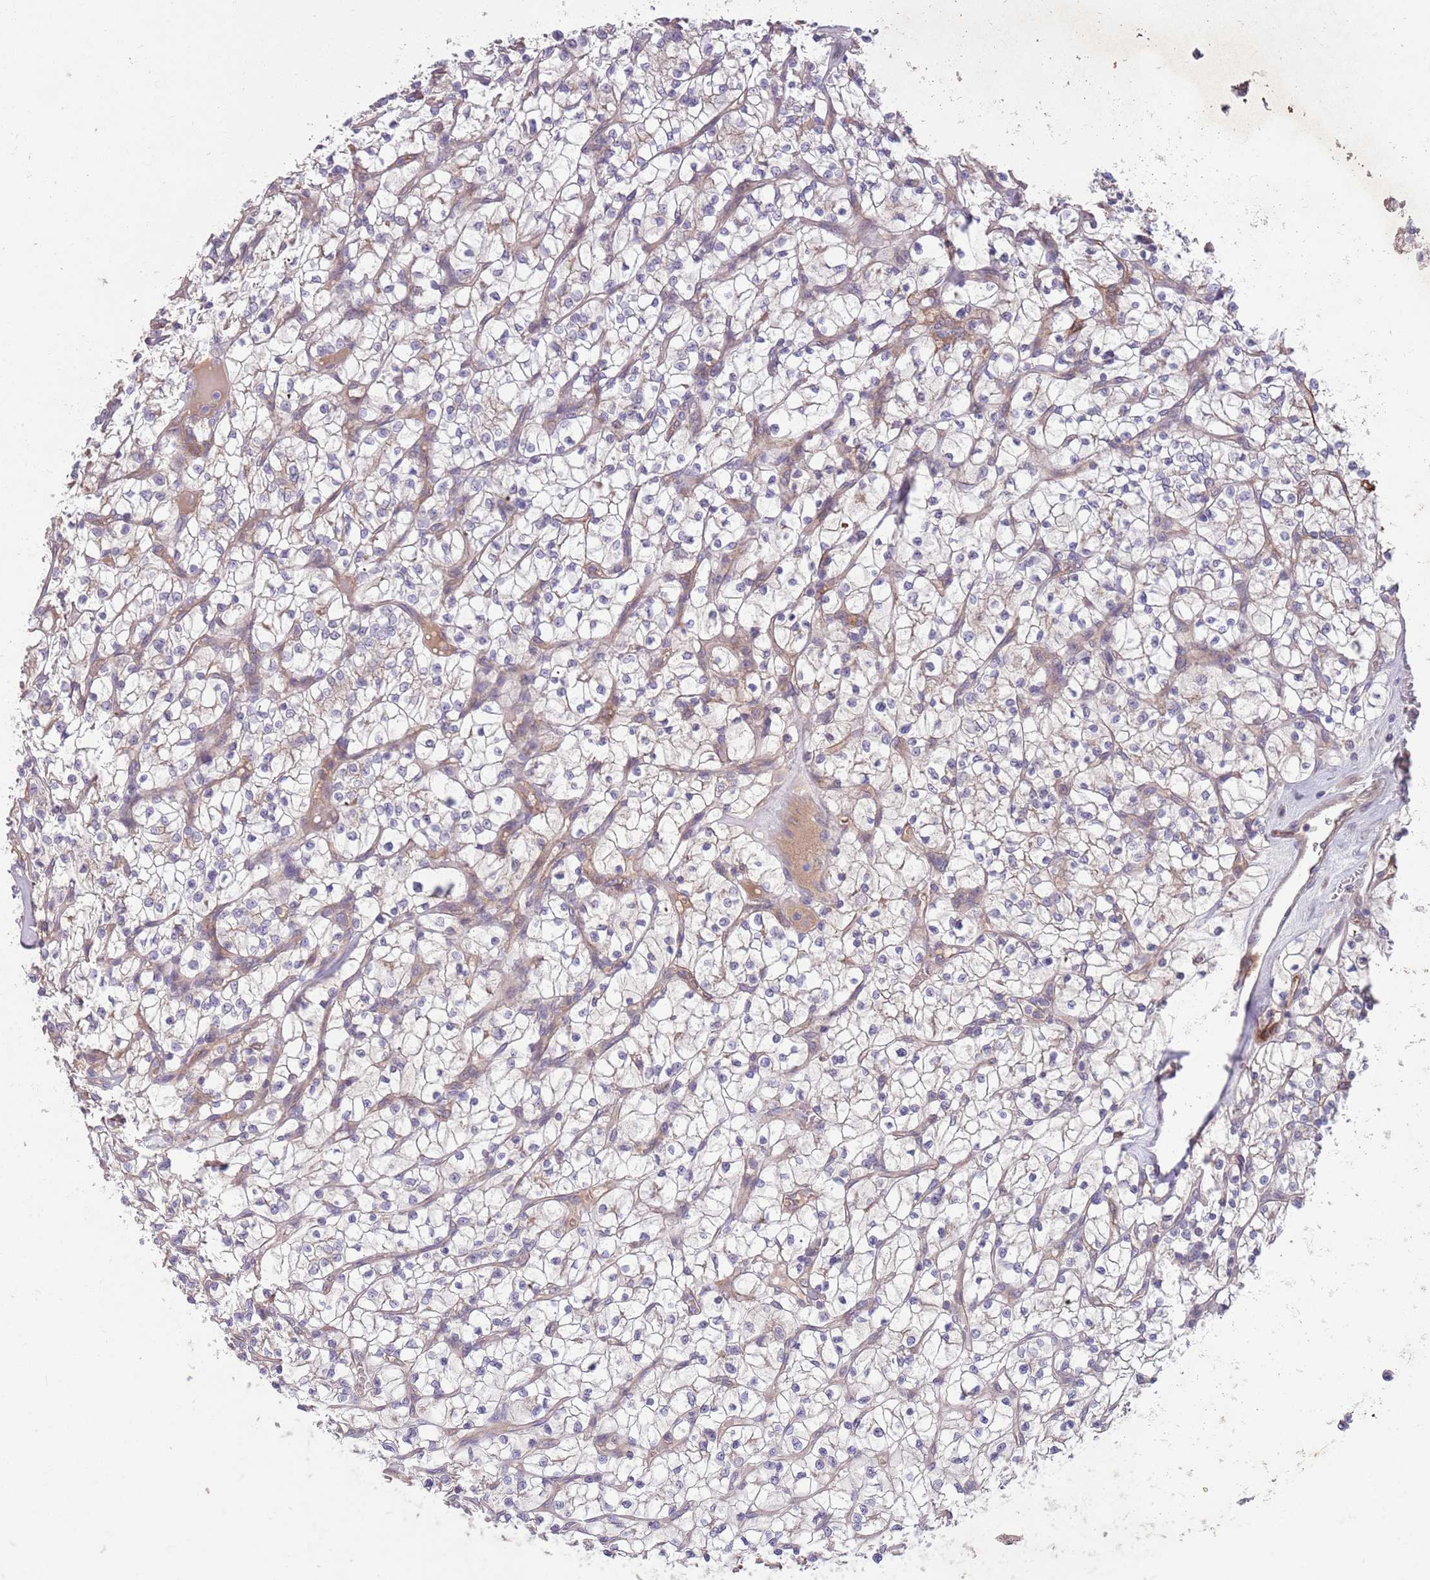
{"staining": {"intensity": "weak", "quantity": "<25%", "location": "cytoplasmic/membranous"}, "tissue": "renal cancer", "cell_type": "Tumor cells", "image_type": "cancer", "snomed": [{"axis": "morphology", "description": "Adenocarcinoma, NOS"}, {"axis": "topography", "description": "Kidney"}], "caption": "This is an immunohistochemistry histopathology image of renal adenocarcinoma. There is no staining in tumor cells.", "gene": "SAV1", "patient": {"sex": "female", "age": 64}}